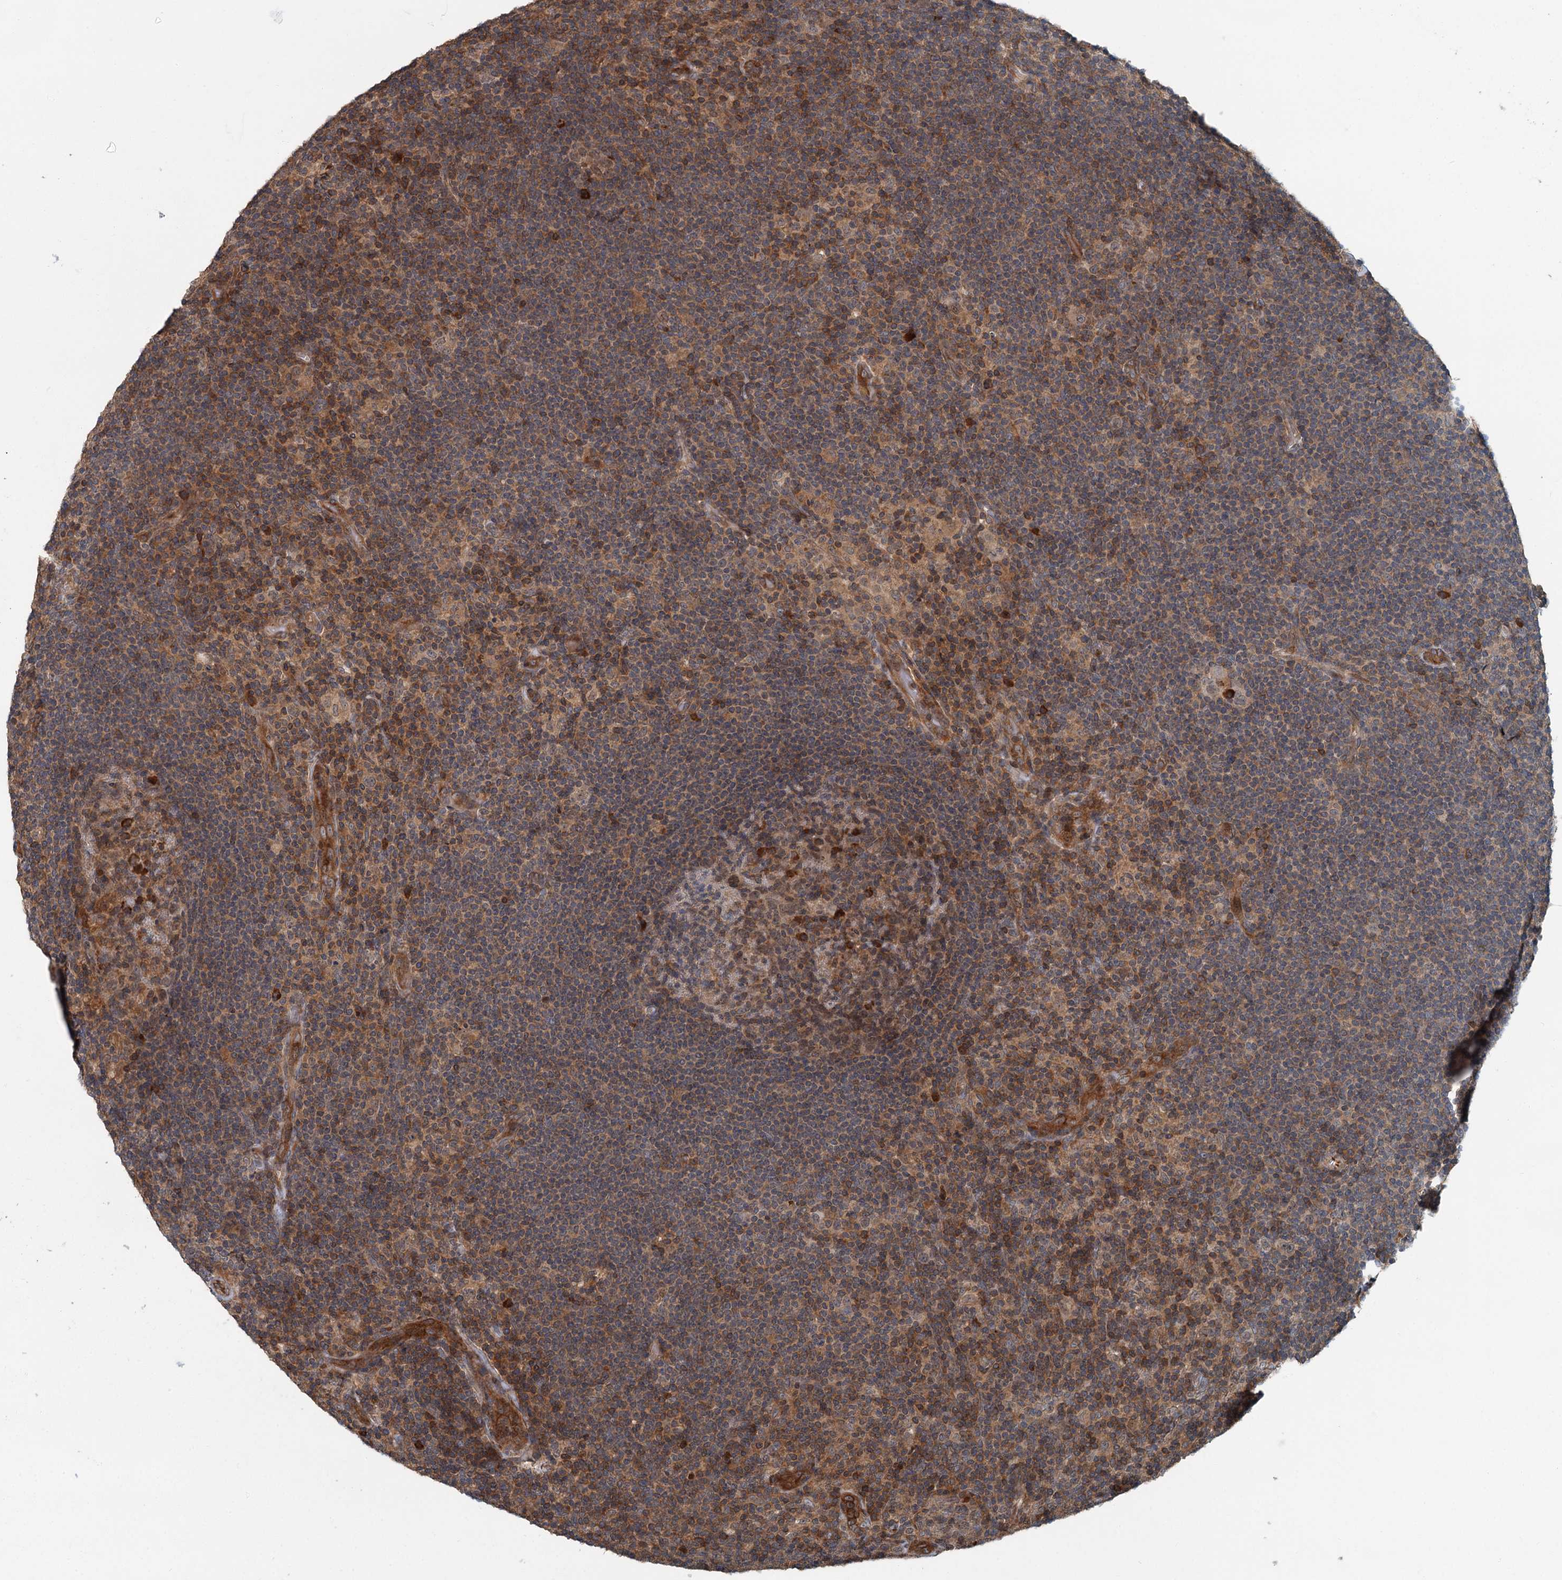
{"staining": {"intensity": "negative", "quantity": "none", "location": "none"}, "tissue": "lymphoma", "cell_type": "Tumor cells", "image_type": "cancer", "snomed": [{"axis": "morphology", "description": "Hodgkin's disease, NOS"}, {"axis": "topography", "description": "Lymph node"}], "caption": "This image is of lymphoma stained with immunohistochemistry (IHC) to label a protein in brown with the nuclei are counter-stained blue. There is no positivity in tumor cells.", "gene": "ZNF527", "patient": {"sex": "female", "age": 57}}